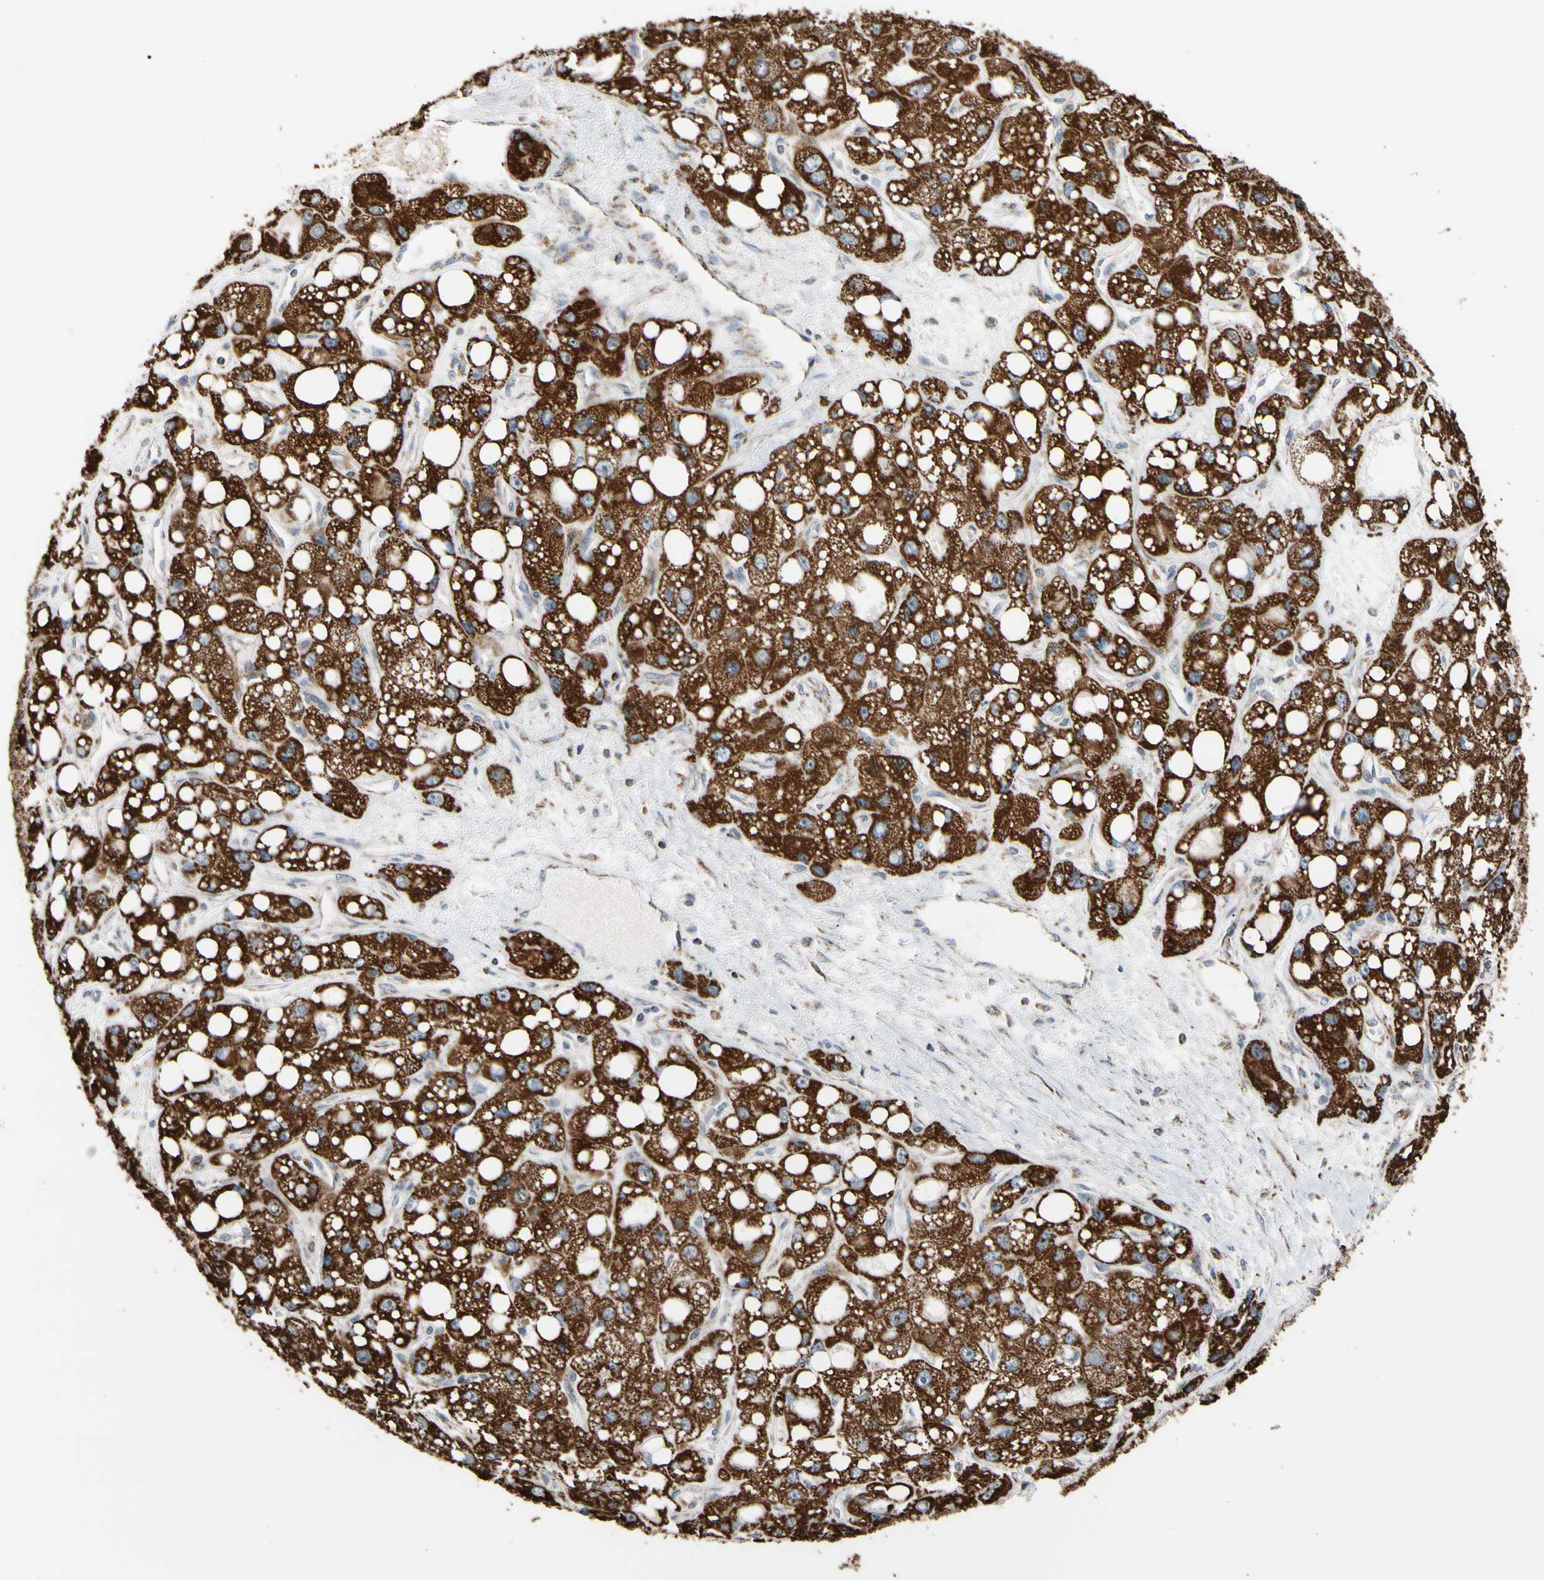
{"staining": {"intensity": "strong", "quantity": ">75%", "location": "cytoplasmic/membranous"}, "tissue": "liver cancer", "cell_type": "Tumor cells", "image_type": "cancer", "snomed": [{"axis": "morphology", "description": "Carcinoma, Hepatocellular, NOS"}, {"axis": "topography", "description": "Liver"}], "caption": "Human hepatocellular carcinoma (liver) stained with a protein marker exhibits strong staining in tumor cells.", "gene": "FAM110B", "patient": {"sex": "male", "age": 55}}